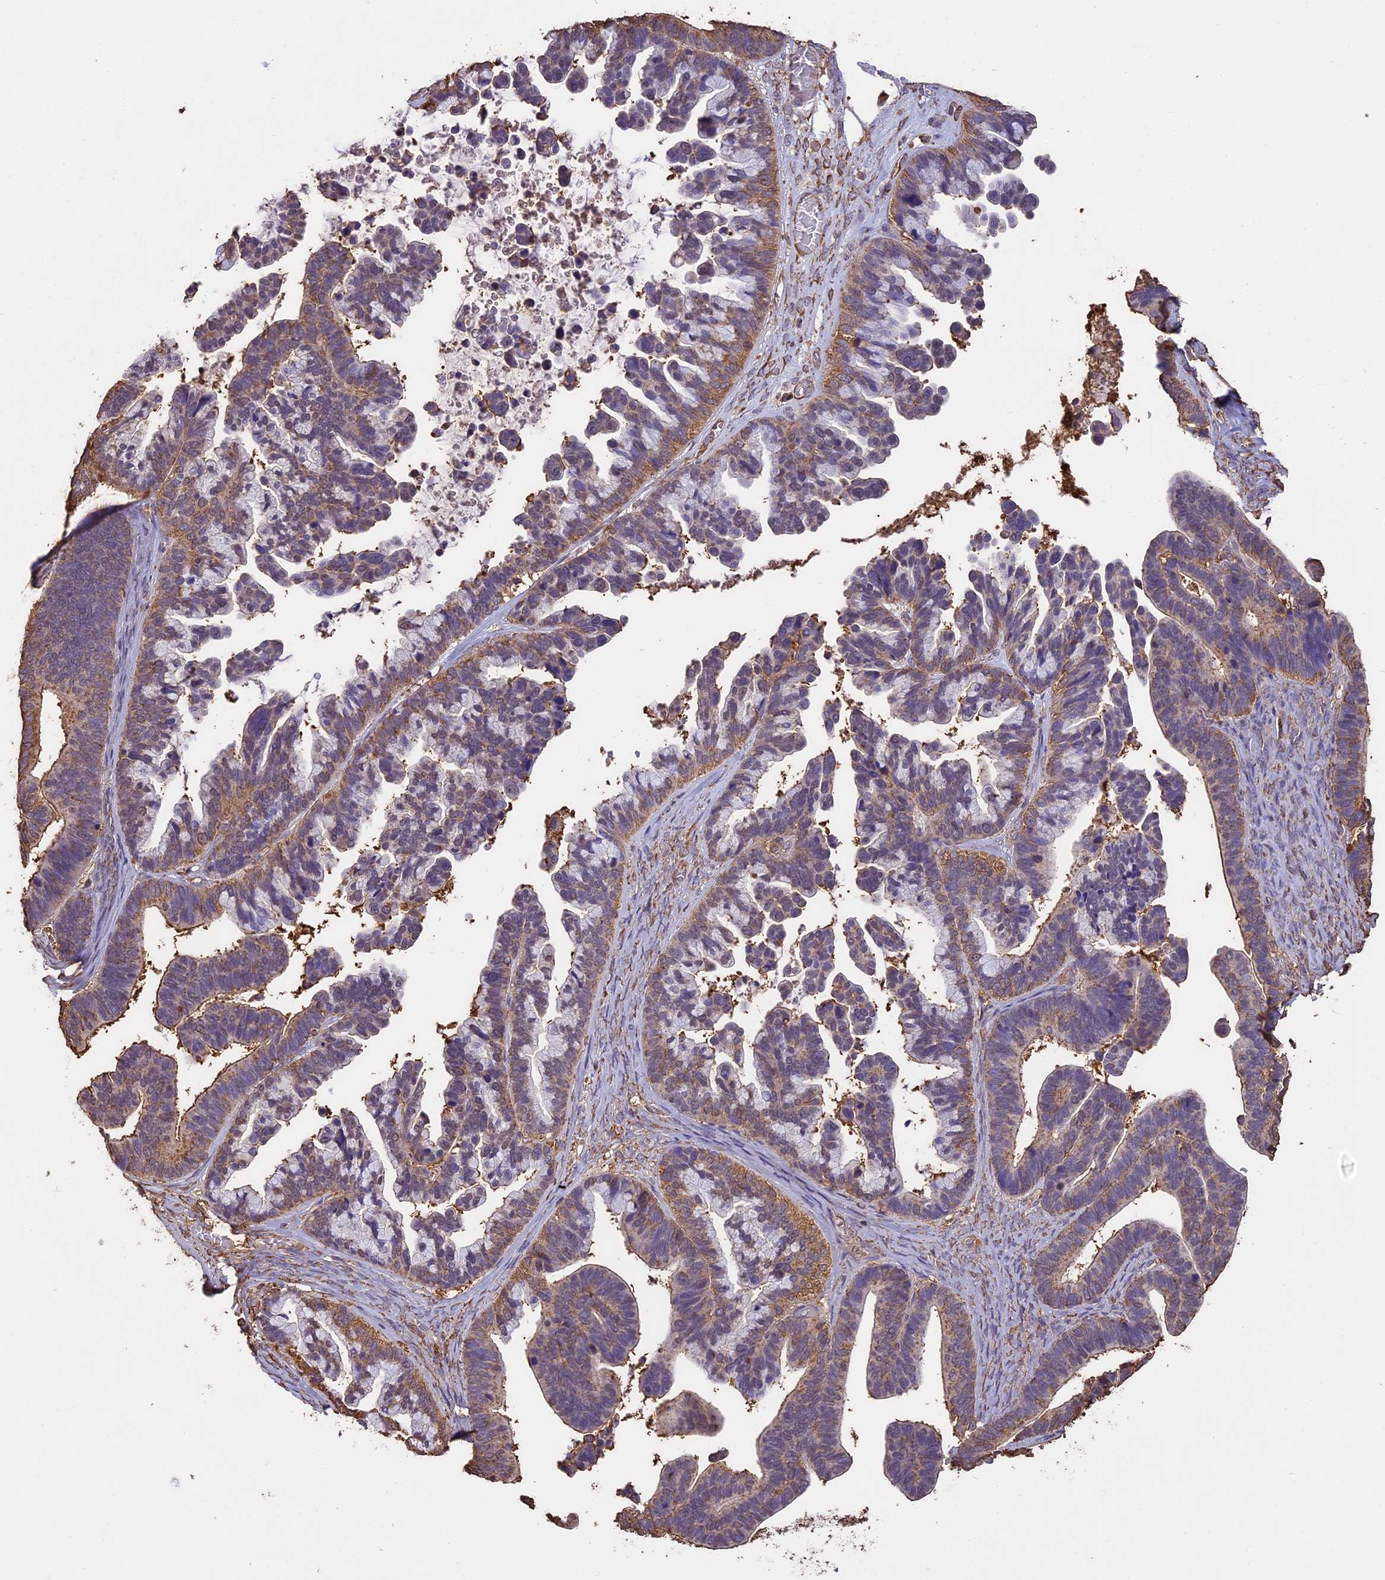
{"staining": {"intensity": "moderate", "quantity": "25%-75%", "location": "cytoplasmic/membranous"}, "tissue": "ovarian cancer", "cell_type": "Tumor cells", "image_type": "cancer", "snomed": [{"axis": "morphology", "description": "Cystadenocarcinoma, serous, NOS"}, {"axis": "topography", "description": "Ovary"}], "caption": "A high-resolution image shows immunohistochemistry staining of serous cystadenocarcinoma (ovarian), which shows moderate cytoplasmic/membranous positivity in about 25%-75% of tumor cells. (Brightfield microscopy of DAB IHC at high magnification).", "gene": "ARHGAP19", "patient": {"sex": "female", "age": 56}}